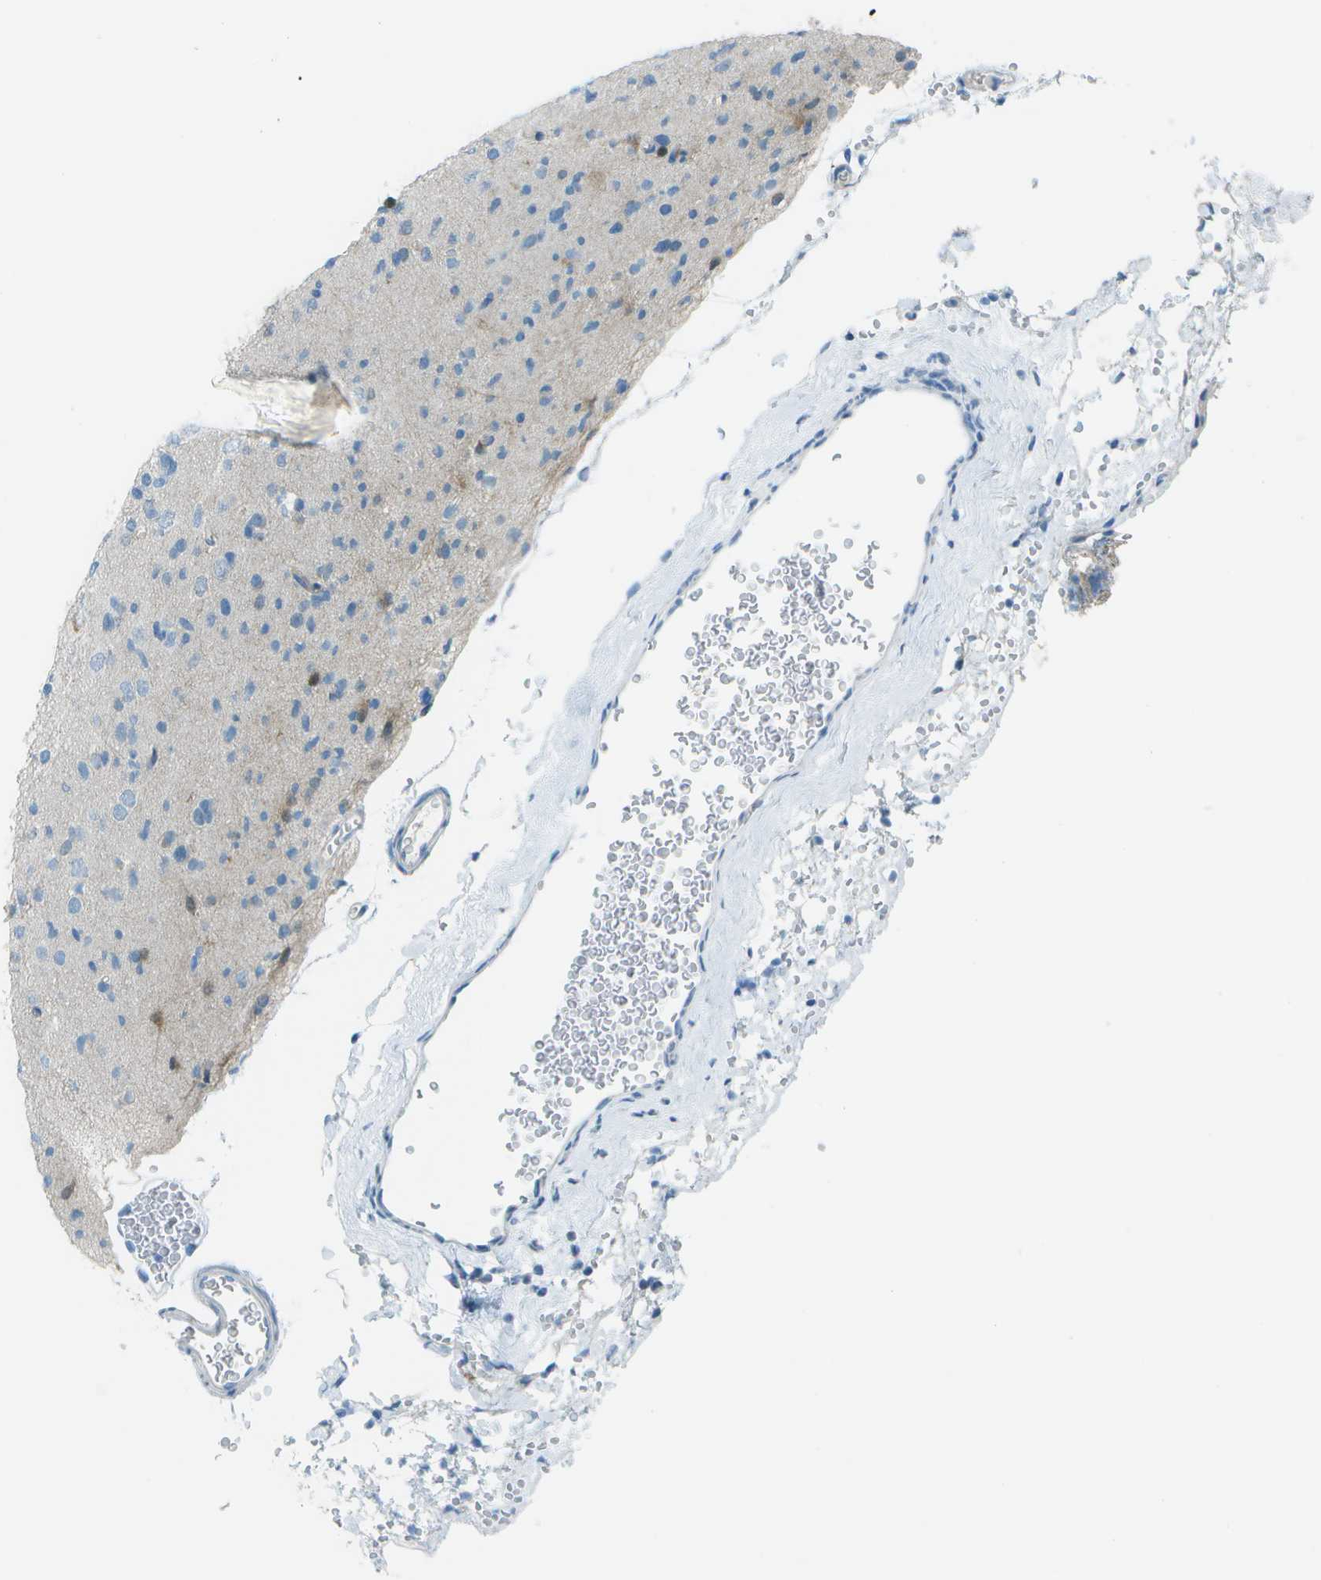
{"staining": {"intensity": "moderate", "quantity": "<25%", "location": "nuclear"}, "tissue": "glioma", "cell_type": "Tumor cells", "image_type": "cancer", "snomed": [{"axis": "morphology", "description": "Glioma, malignant, Low grade"}, {"axis": "topography", "description": "Brain"}], "caption": "Immunohistochemical staining of human malignant low-grade glioma demonstrates low levels of moderate nuclear protein expression in approximately <25% of tumor cells. (DAB = brown stain, brightfield microscopy at high magnification).", "gene": "FGF1", "patient": {"sex": "female", "age": 22}}